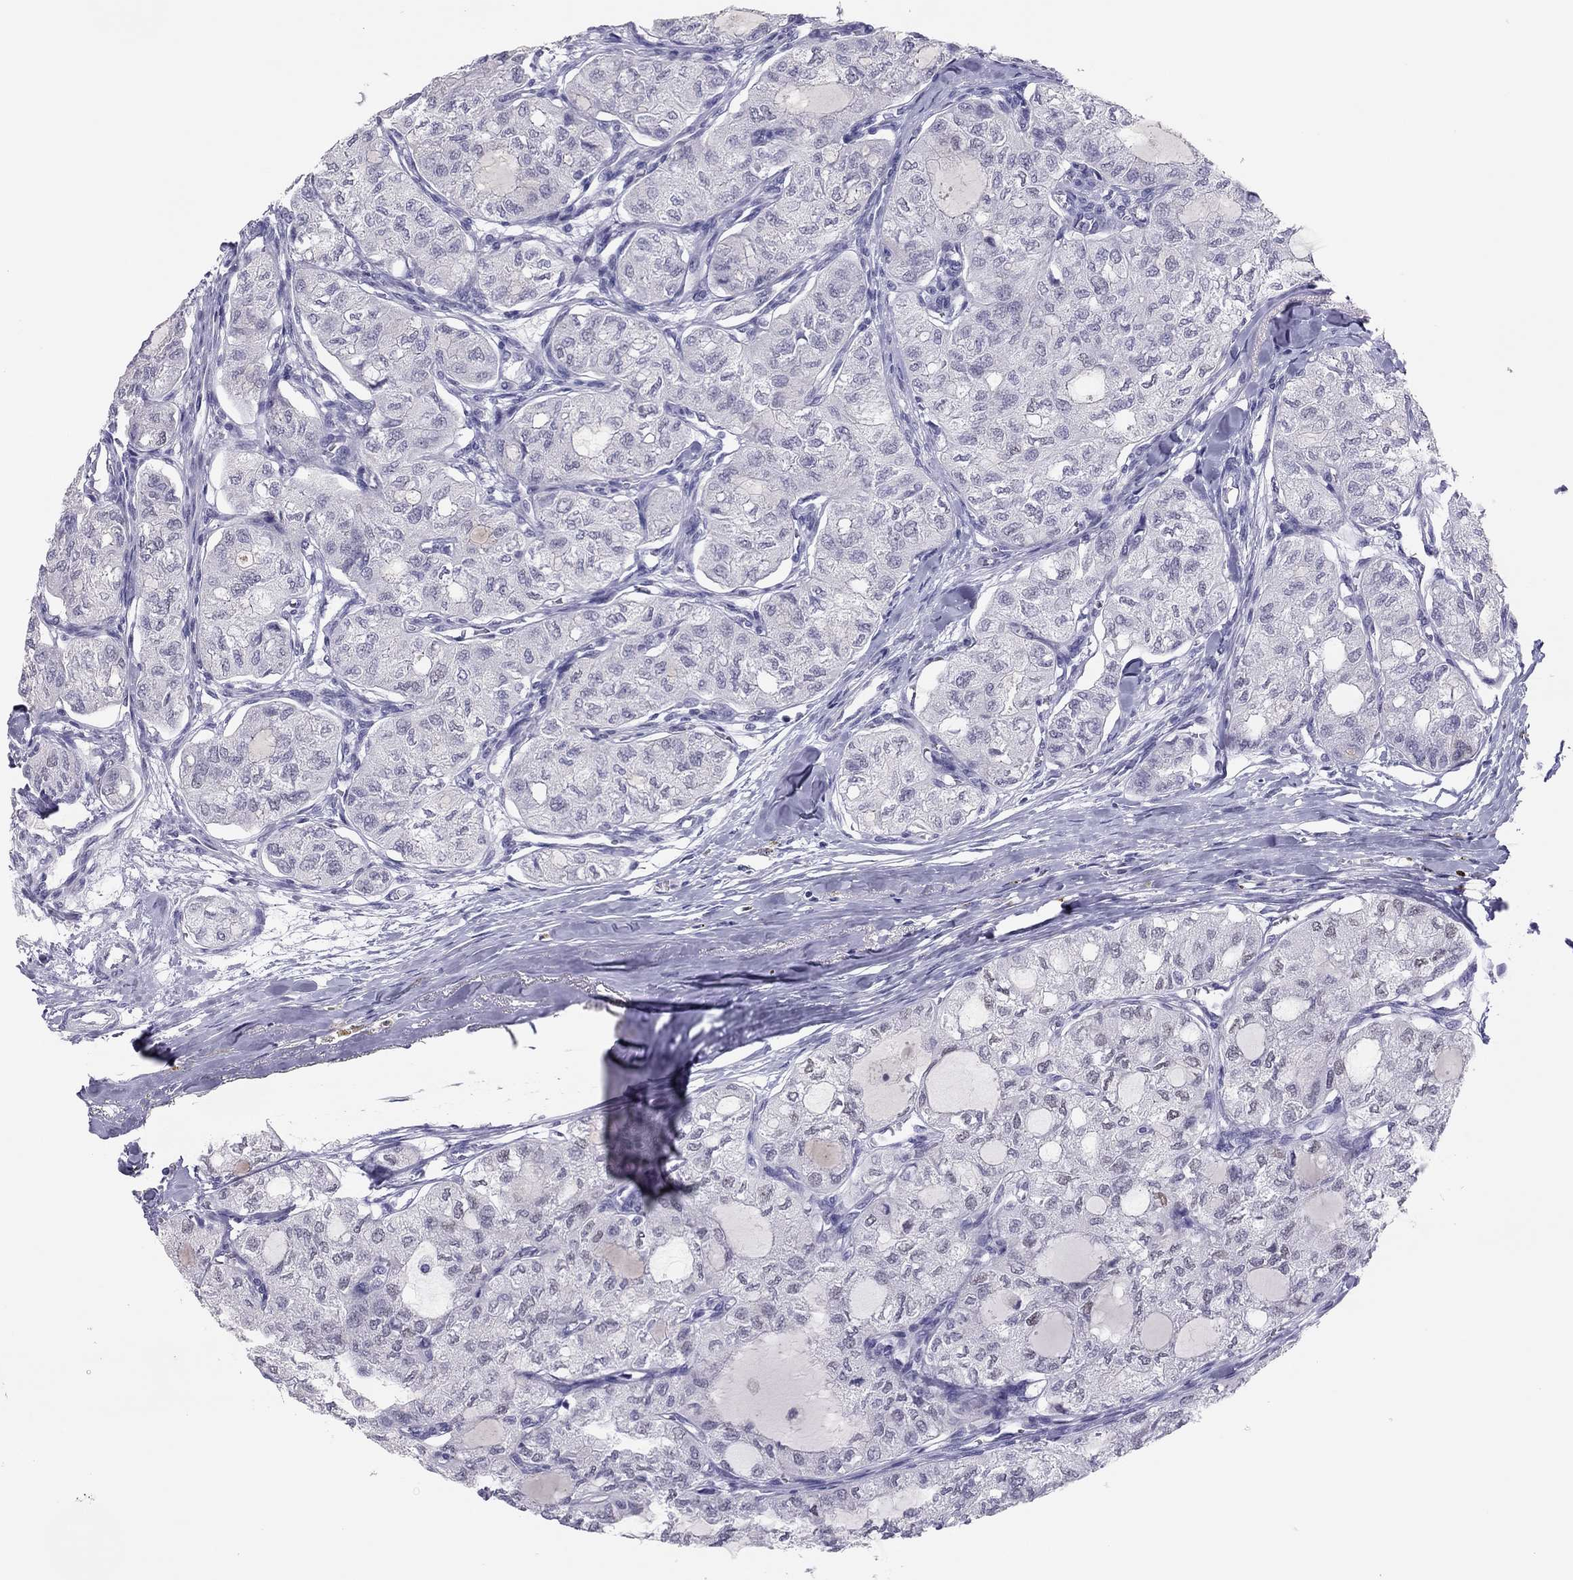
{"staining": {"intensity": "negative", "quantity": "none", "location": "none"}, "tissue": "thyroid cancer", "cell_type": "Tumor cells", "image_type": "cancer", "snomed": [{"axis": "morphology", "description": "Follicular adenoma carcinoma, NOS"}, {"axis": "topography", "description": "Thyroid gland"}], "caption": "Thyroid follicular adenoma carcinoma stained for a protein using immunohistochemistry exhibits no expression tumor cells.", "gene": "PHOX2A", "patient": {"sex": "male", "age": 75}}